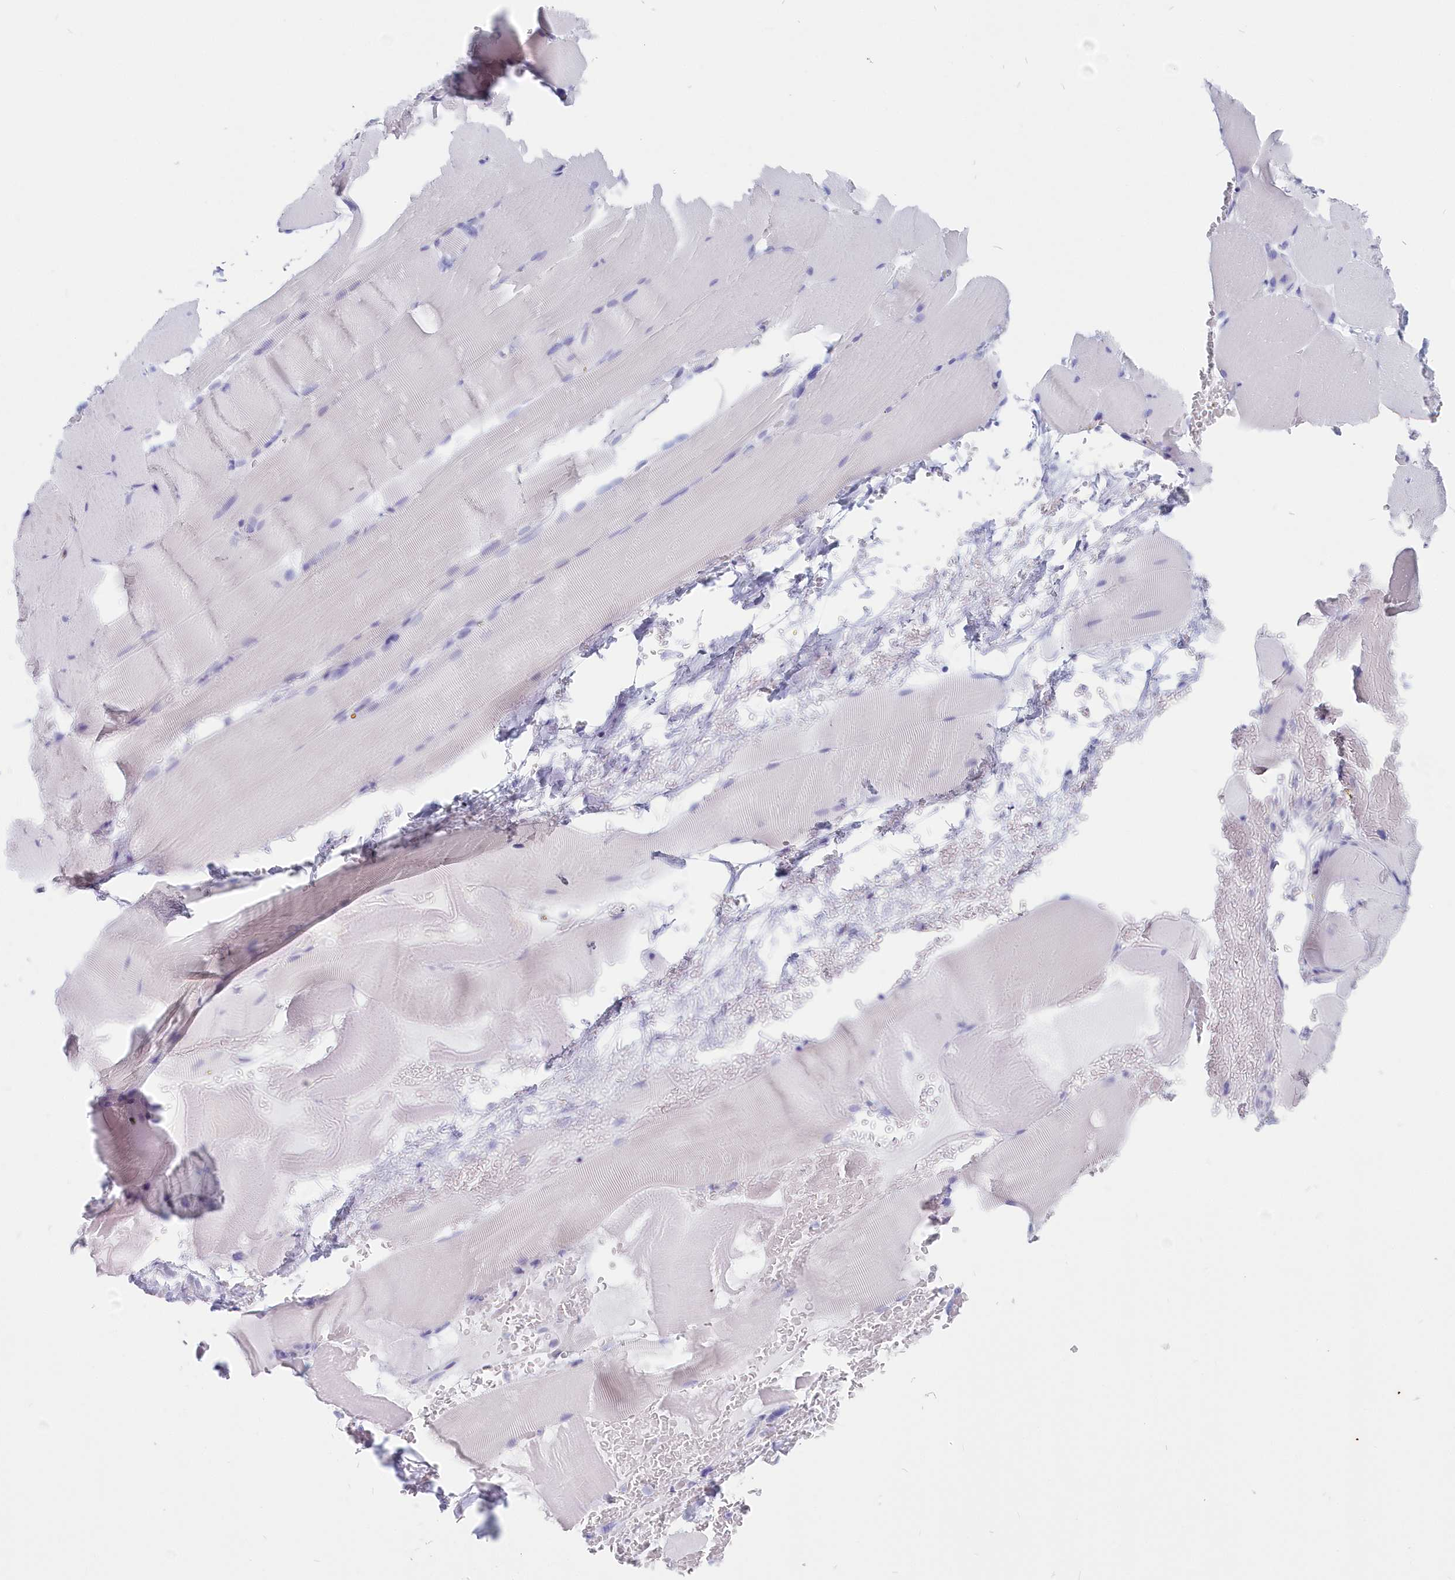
{"staining": {"intensity": "negative", "quantity": "none", "location": "none"}, "tissue": "skeletal muscle", "cell_type": "Myocytes", "image_type": "normal", "snomed": [{"axis": "morphology", "description": "Normal tissue, NOS"}, {"axis": "topography", "description": "Skeletal muscle"}, {"axis": "topography", "description": "Parathyroid gland"}], "caption": "Myocytes show no significant staining in unremarkable skeletal muscle. (Stains: DAB (3,3'-diaminobenzidine) immunohistochemistry with hematoxylin counter stain, Microscopy: brightfield microscopy at high magnification).", "gene": "CSNK1G2", "patient": {"sex": "female", "age": 37}}